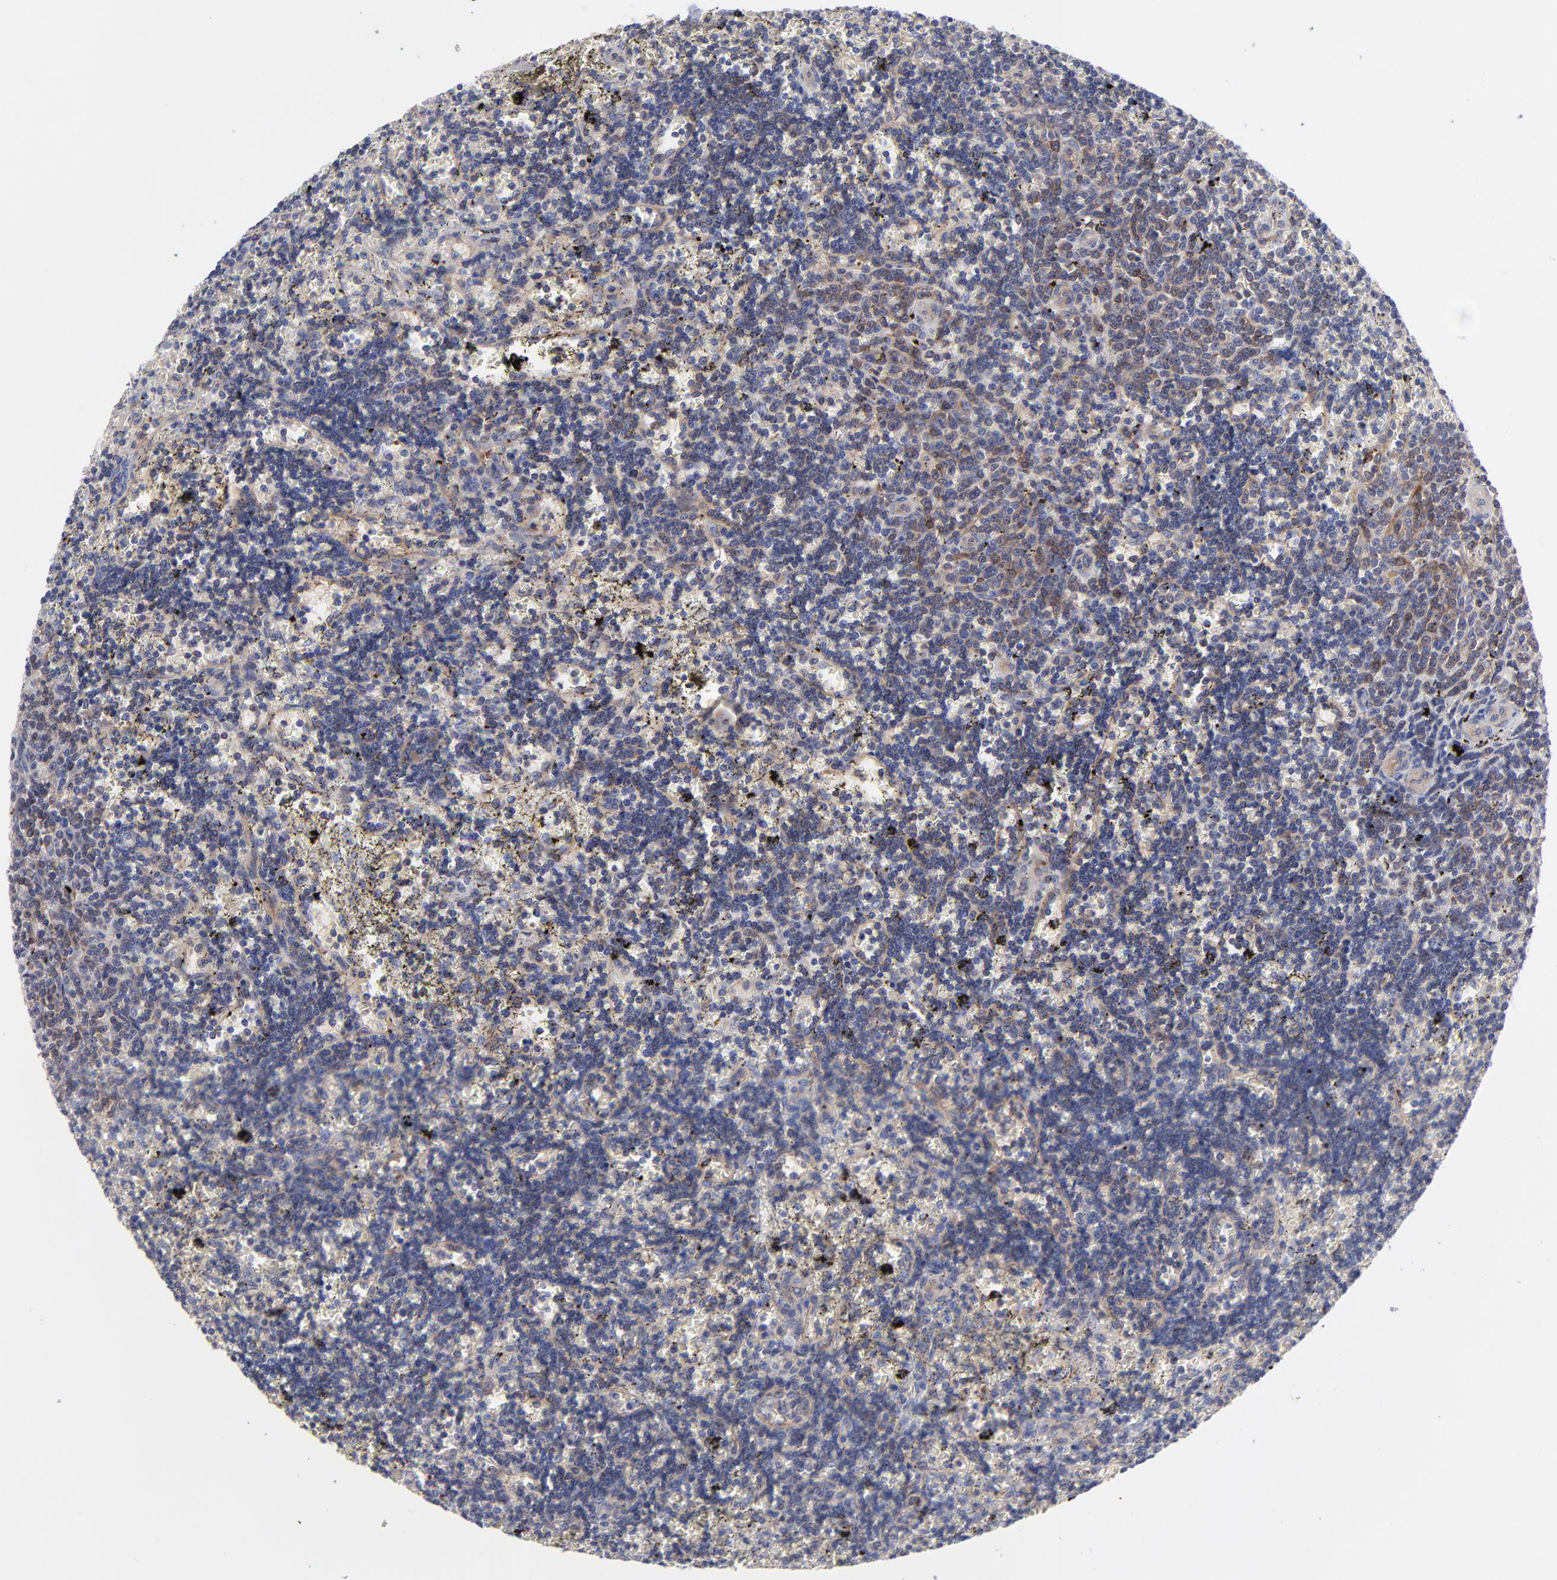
{"staining": {"intensity": "weak", "quantity": "<25%", "location": "cytoplasmic/membranous"}, "tissue": "lymphoma", "cell_type": "Tumor cells", "image_type": "cancer", "snomed": [{"axis": "morphology", "description": "Malignant lymphoma, non-Hodgkin's type, Low grade"}, {"axis": "topography", "description": "Spleen"}], "caption": "Micrograph shows no significant protein positivity in tumor cells of malignant lymphoma, non-Hodgkin's type (low-grade).", "gene": "NFKBIA", "patient": {"sex": "male", "age": 60}}